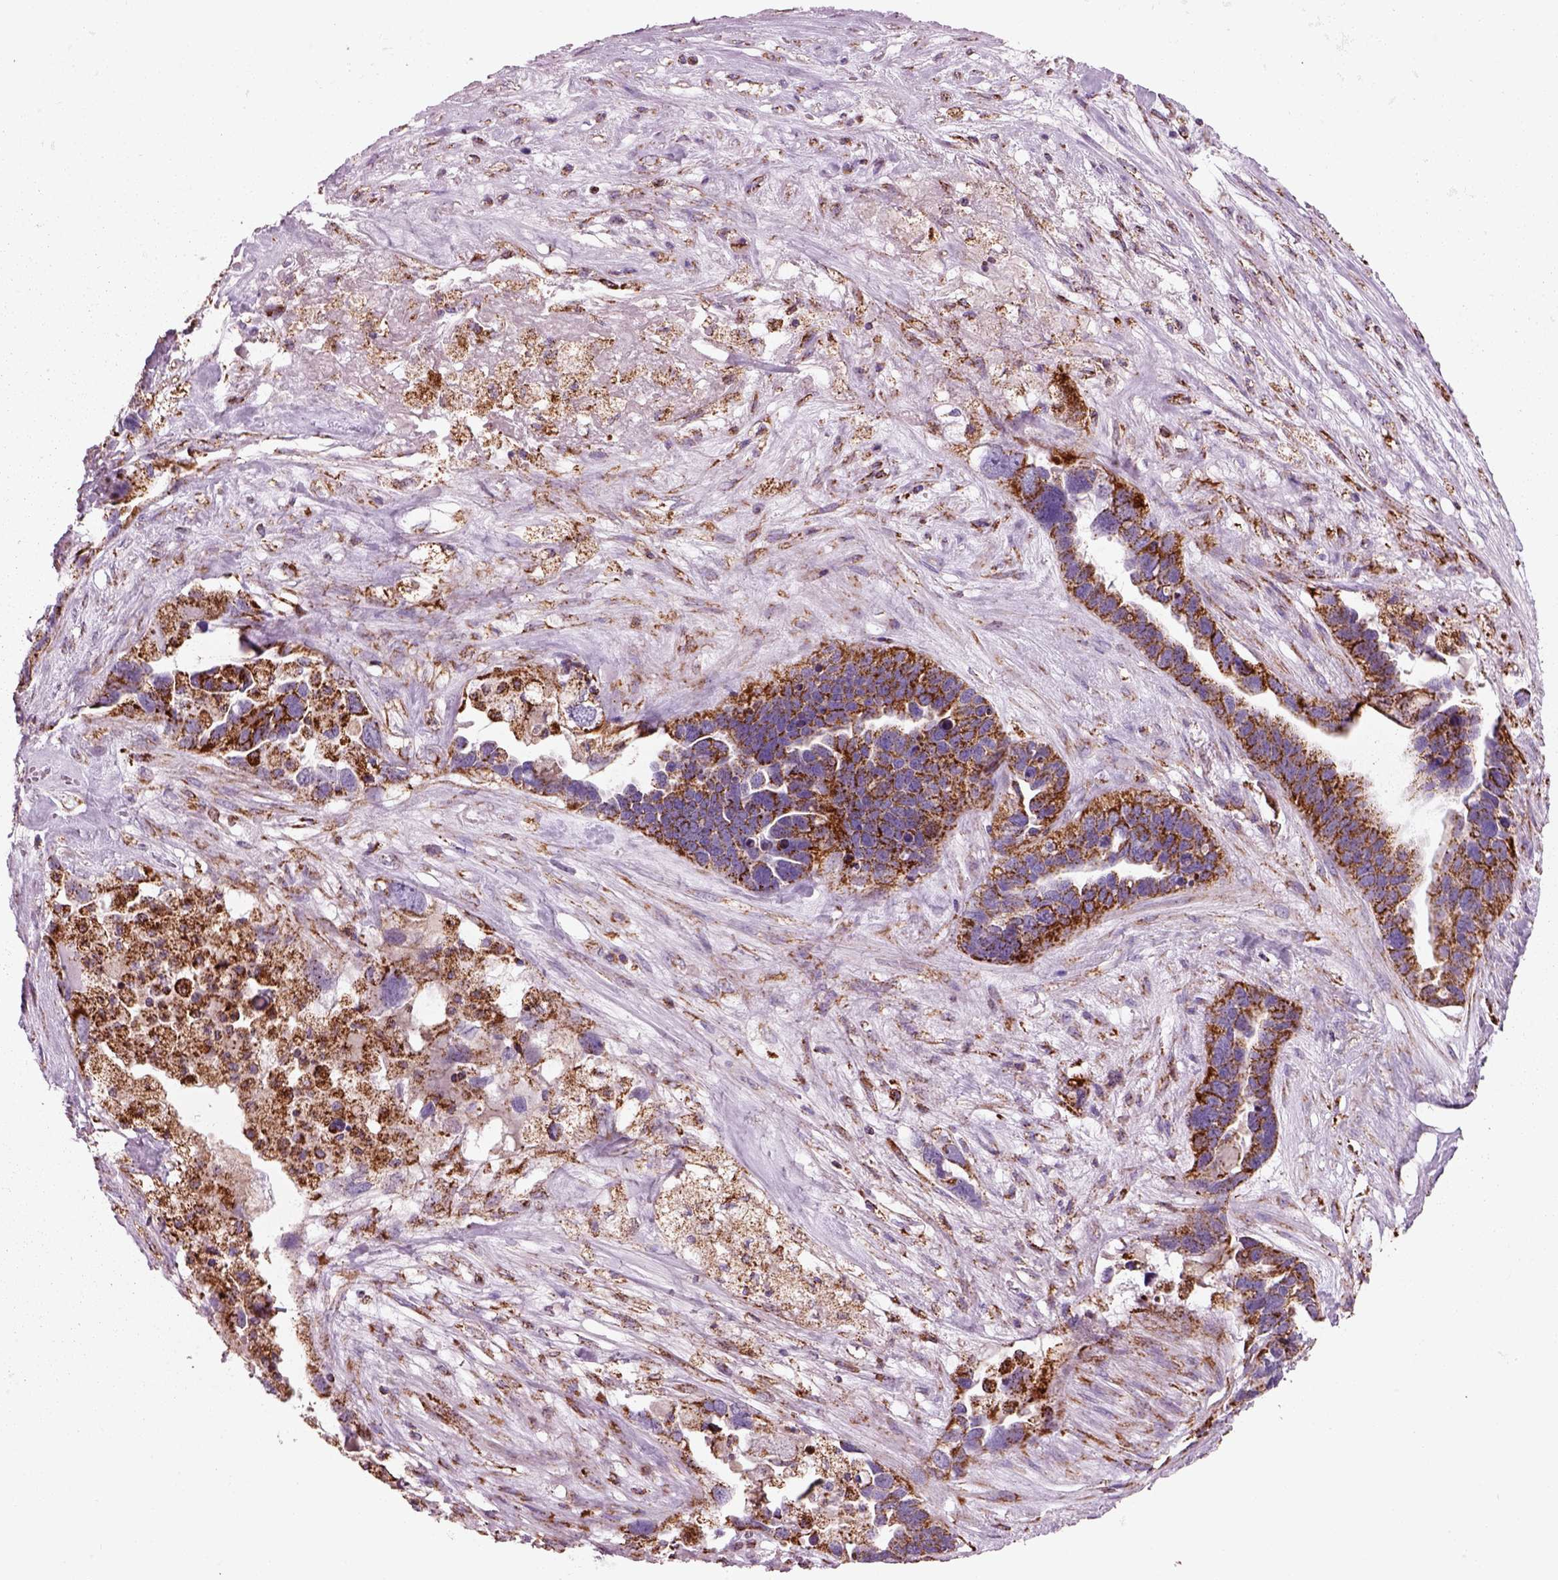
{"staining": {"intensity": "strong", "quantity": ">75%", "location": "cytoplasmic/membranous"}, "tissue": "ovarian cancer", "cell_type": "Tumor cells", "image_type": "cancer", "snomed": [{"axis": "morphology", "description": "Cystadenocarcinoma, serous, NOS"}, {"axis": "topography", "description": "Ovary"}], "caption": "This image exhibits immunohistochemistry (IHC) staining of human ovarian cancer, with high strong cytoplasmic/membranous staining in about >75% of tumor cells.", "gene": "SLC25A24", "patient": {"sex": "female", "age": 54}}